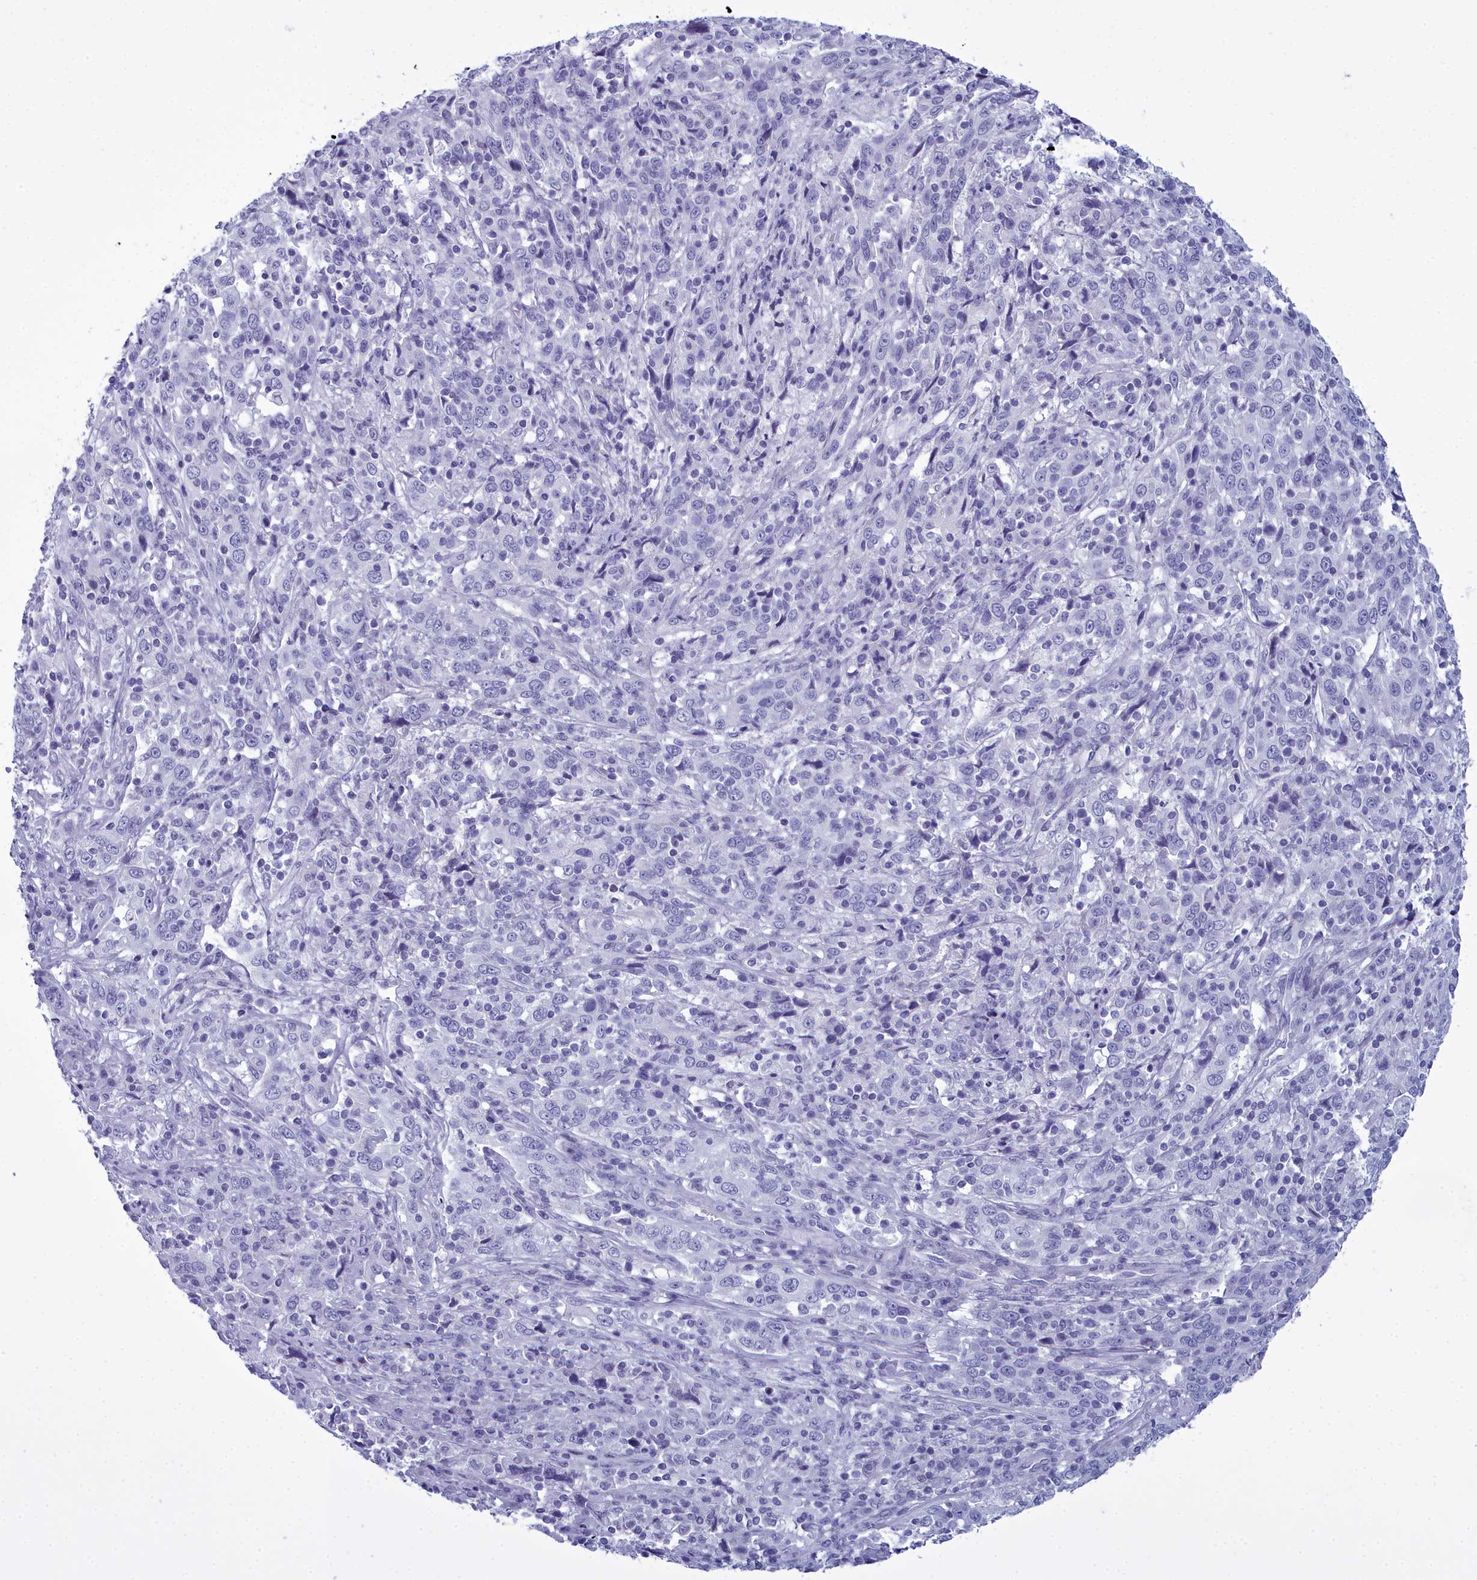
{"staining": {"intensity": "negative", "quantity": "none", "location": "none"}, "tissue": "cervical cancer", "cell_type": "Tumor cells", "image_type": "cancer", "snomed": [{"axis": "morphology", "description": "Squamous cell carcinoma, NOS"}, {"axis": "topography", "description": "Cervix"}], "caption": "A photomicrograph of human cervical squamous cell carcinoma is negative for staining in tumor cells. (Brightfield microscopy of DAB immunohistochemistry (IHC) at high magnification).", "gene": "MAP6", "patient": {"sex": "female", "age": 46}}